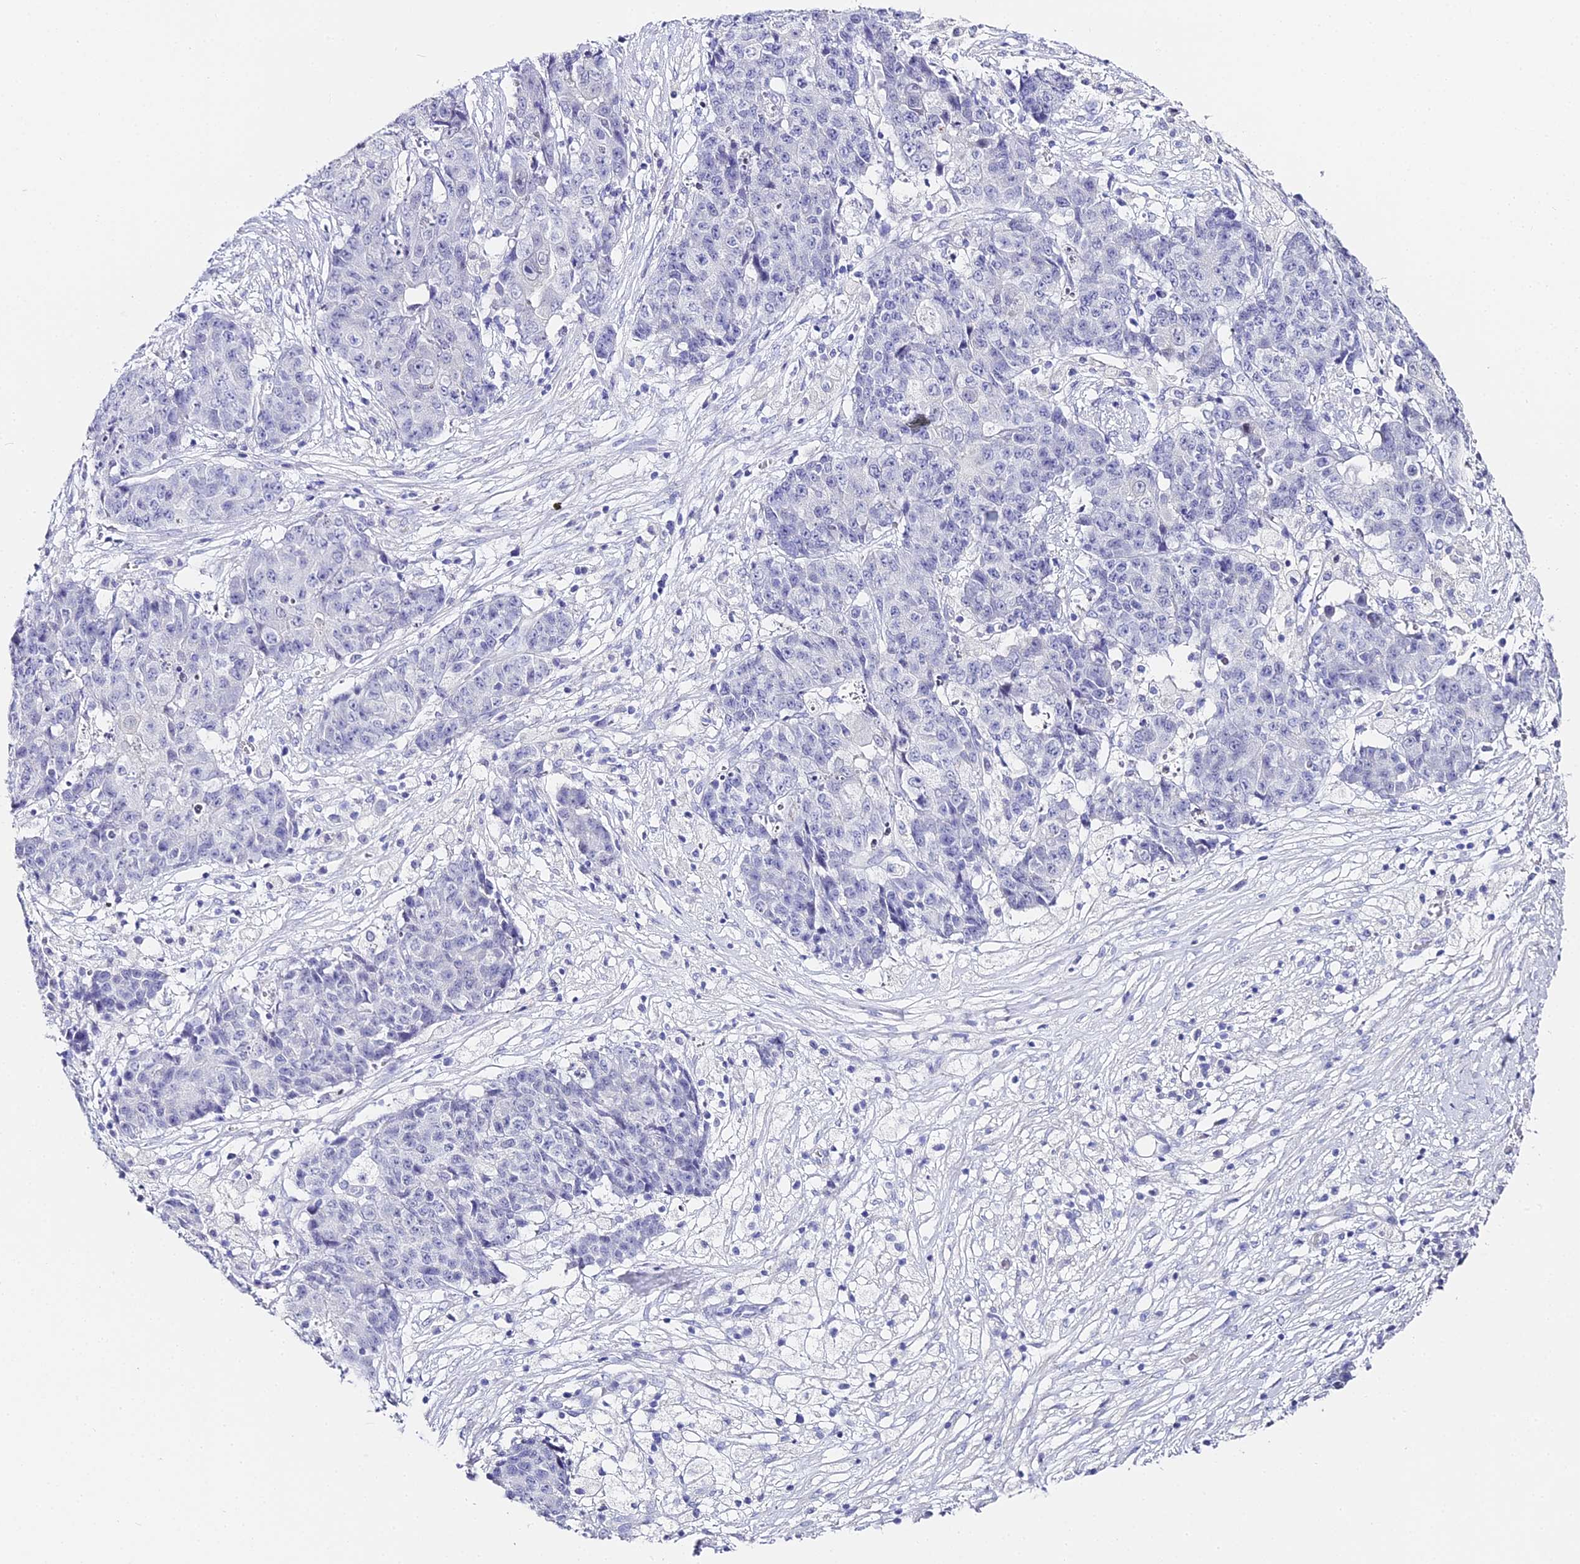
{"staining": {"intensity": "negative", "quantity": "none", "location": "none"}, "tissue": "ovarian cancer", "cell_type": "Tumor cells", "image_type": "cancer", "snomed": [{"axis": "morphology", "description": "Carcinoma, endometroid"}, {"axis": "topography", "description": "Ovary"}], "caption": "This image is of ovarian cancer (endometroid carcinoma) stained with immunohistochemistry to label a protein in brown with the nuclei are counter-stained blue. There is no expression in tumor cells.", "gene": "ABHD14A-ACY1", "patient": {"sex": "female", "age": 42}}